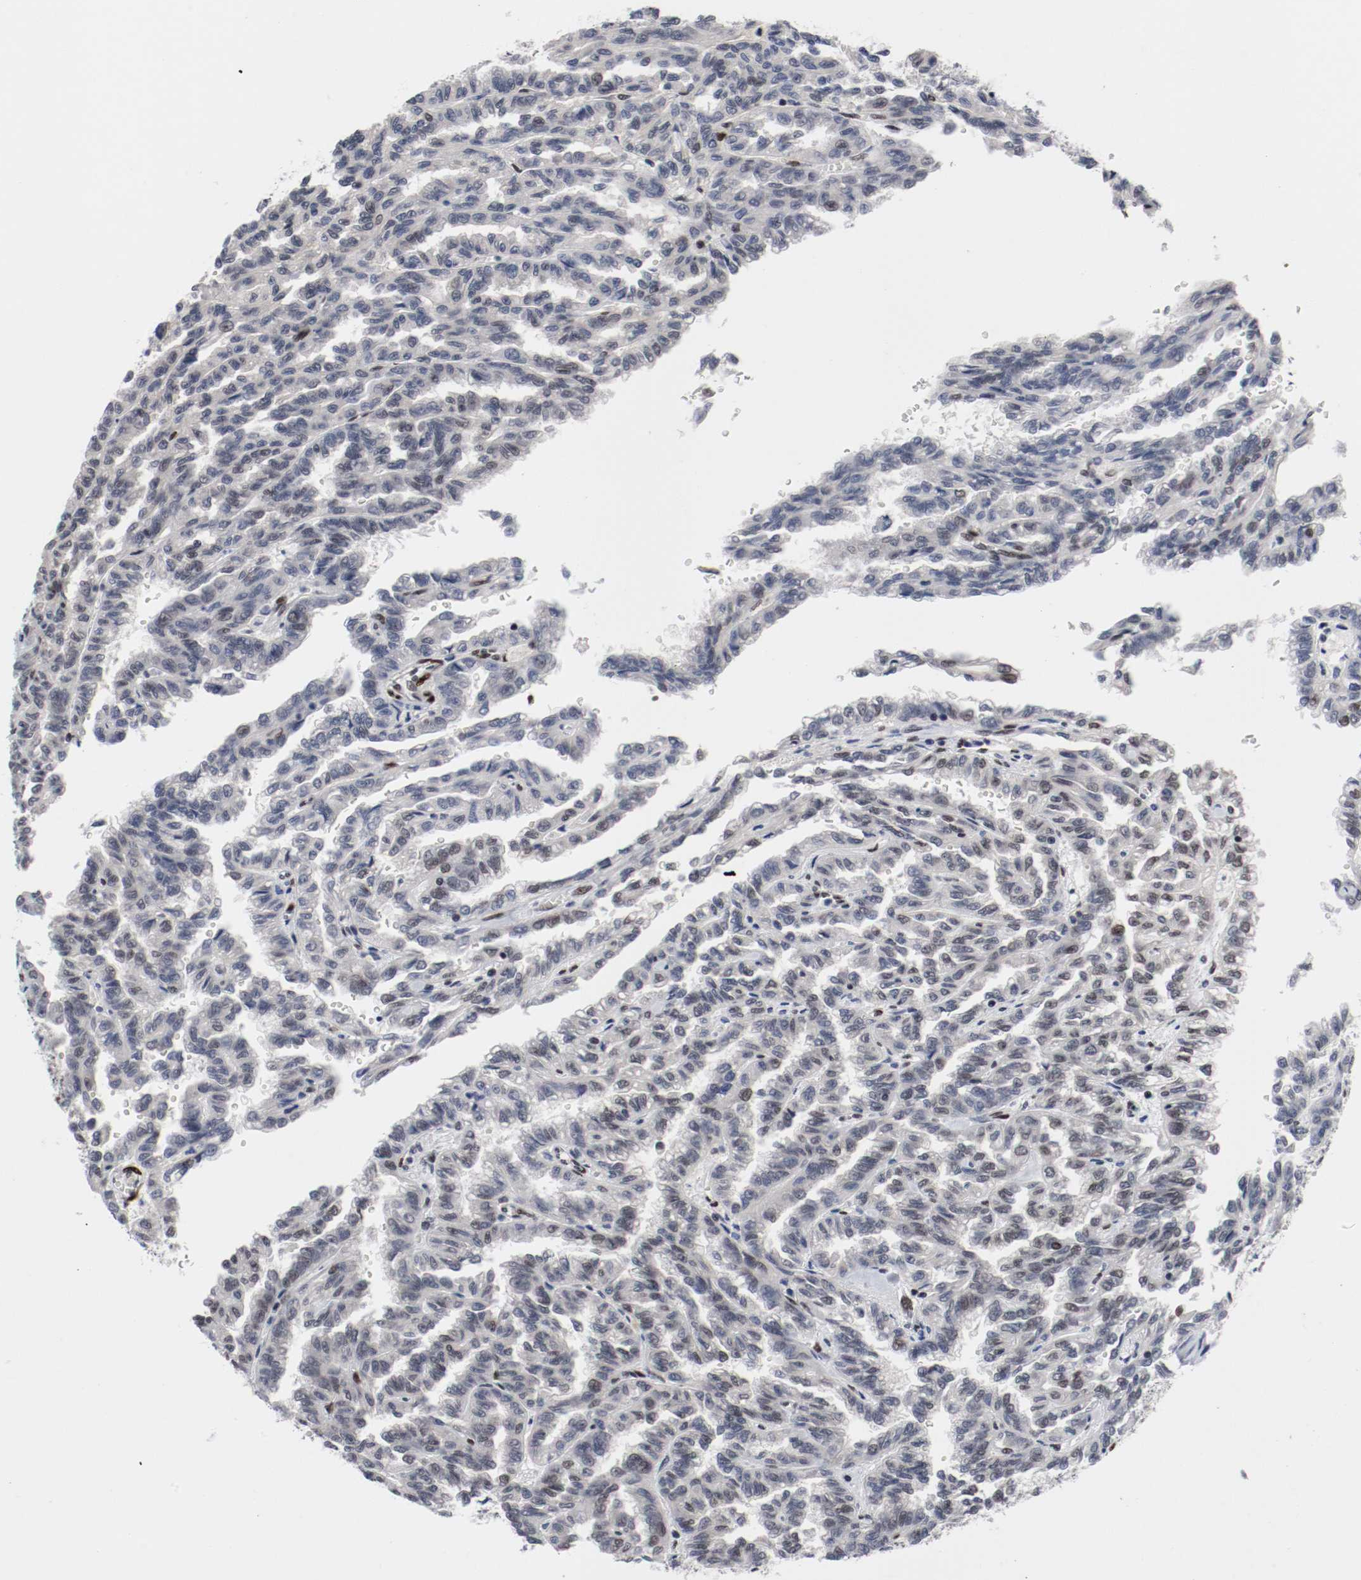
{"staining": {"intensity": "weak", "quantity": "<25%", "location": "nuclear"}, "tissue": "renal cancer", "cell_type": "Tumor cells", "image_type": "cancer", "snomed": [{"axis": "morphology", "description": "Inflammation, NOS"}, {"axis": "morphology", "description": "Adenocarcinoma, NOS"}, {"axis": "topography", "description": "Kidney"}], "caption": "Tumor cells are negative for protein expression in human renal cancer.", "gene": "MEF2D", "patient": {"sex": "male", "age": 68}}